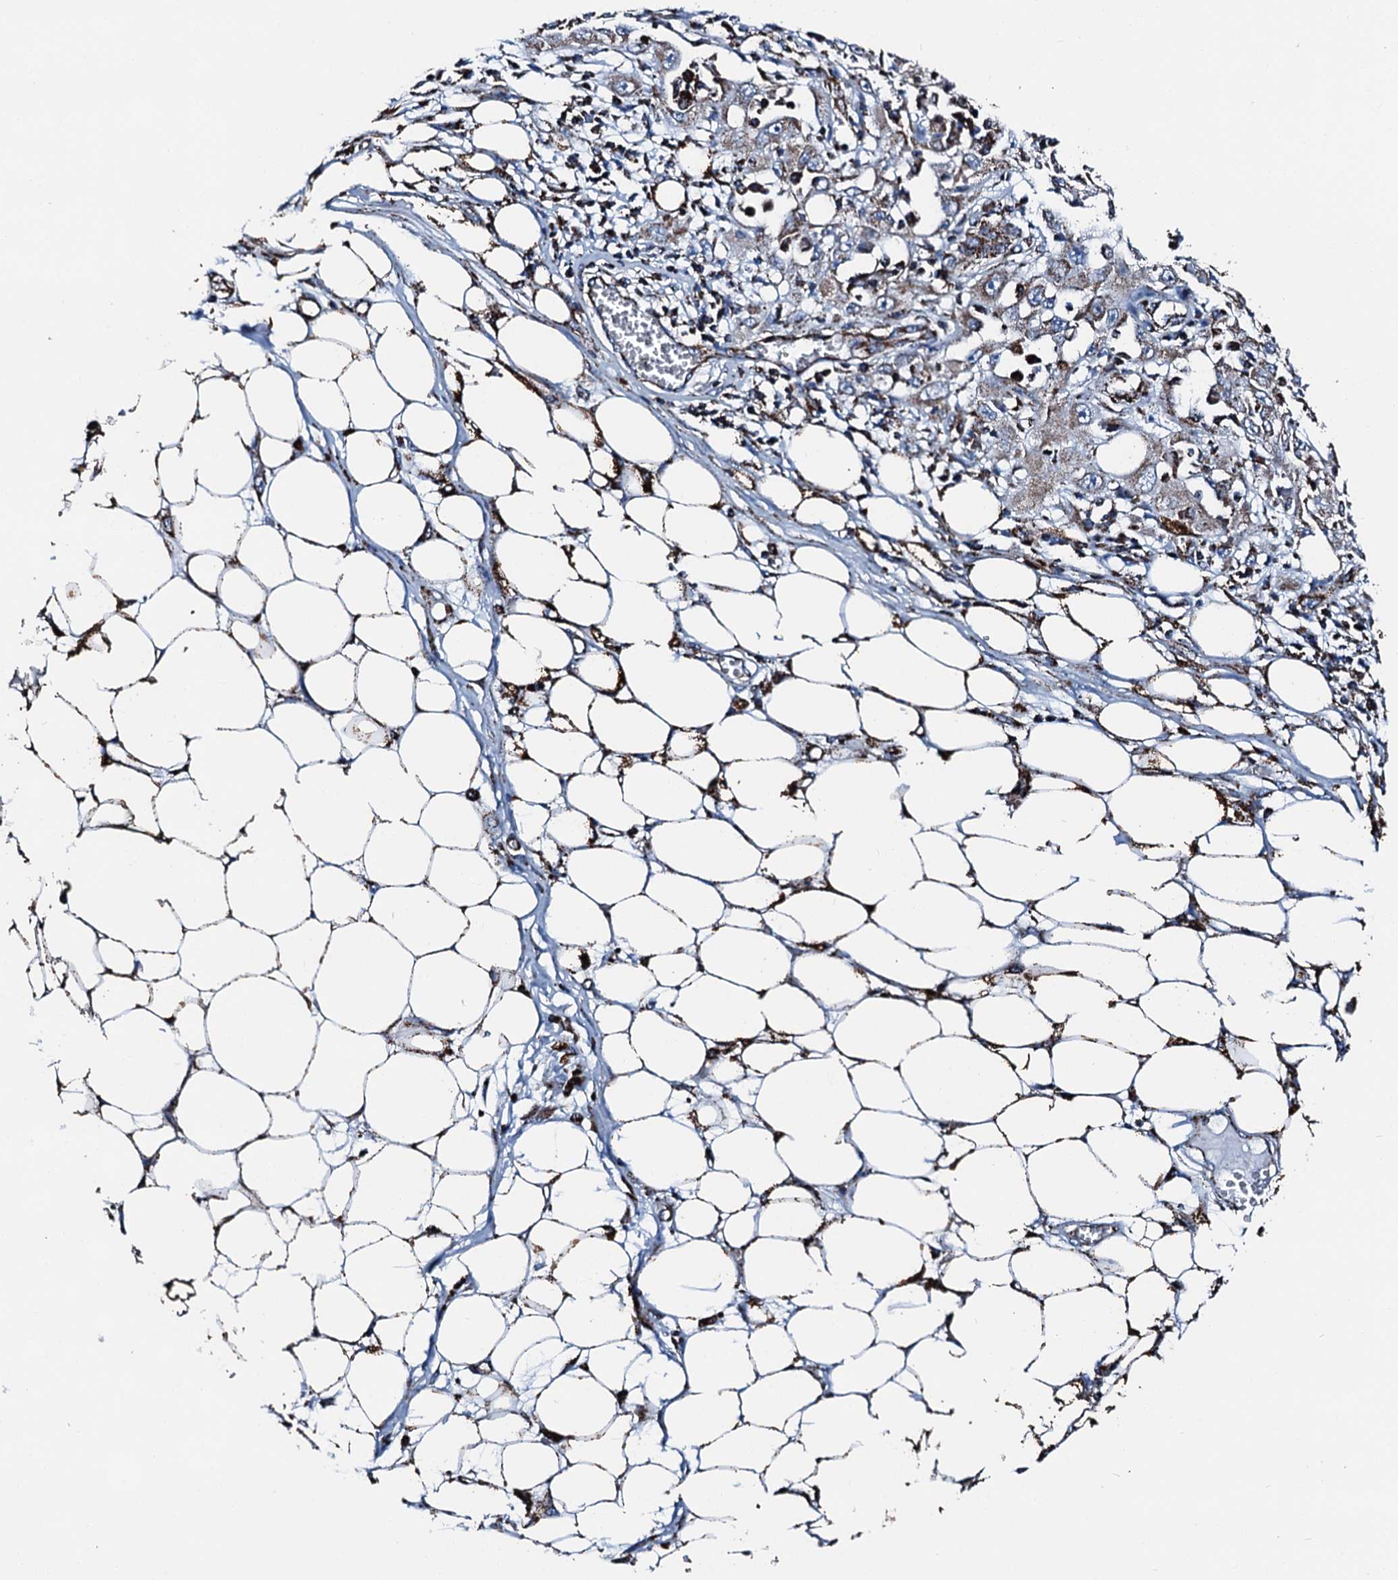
{"staining": {"intensity": "weak", "quantity": "25%-75%", "location": "cytoplasmic/membranous"}, "tissue": "skin cancer", "cell_type": "Tumor cells", "image_type": "cancer", "snomed": [{"axis": "morphology", "description": "Squamous cell carcinoma, NOS"}, {"axis": "morphology", "description": "Squamous cell carcinoma, metastatic, NOS"}, {"axis": "topography", "description": "Skin"}, {"axis": "topography", "description": "Lymph node"}], "caption": "An immunohistochemistry image of neoplastic tissue is shown. Protein staining in brown labels weak cytoplasmic/membranous positivity in skin cancer within tumor cells. (Brightfield microscopy of DAB IHC at high magnification).", "gene": "HADH", "patient": {"sex": "male", "age": 75}}